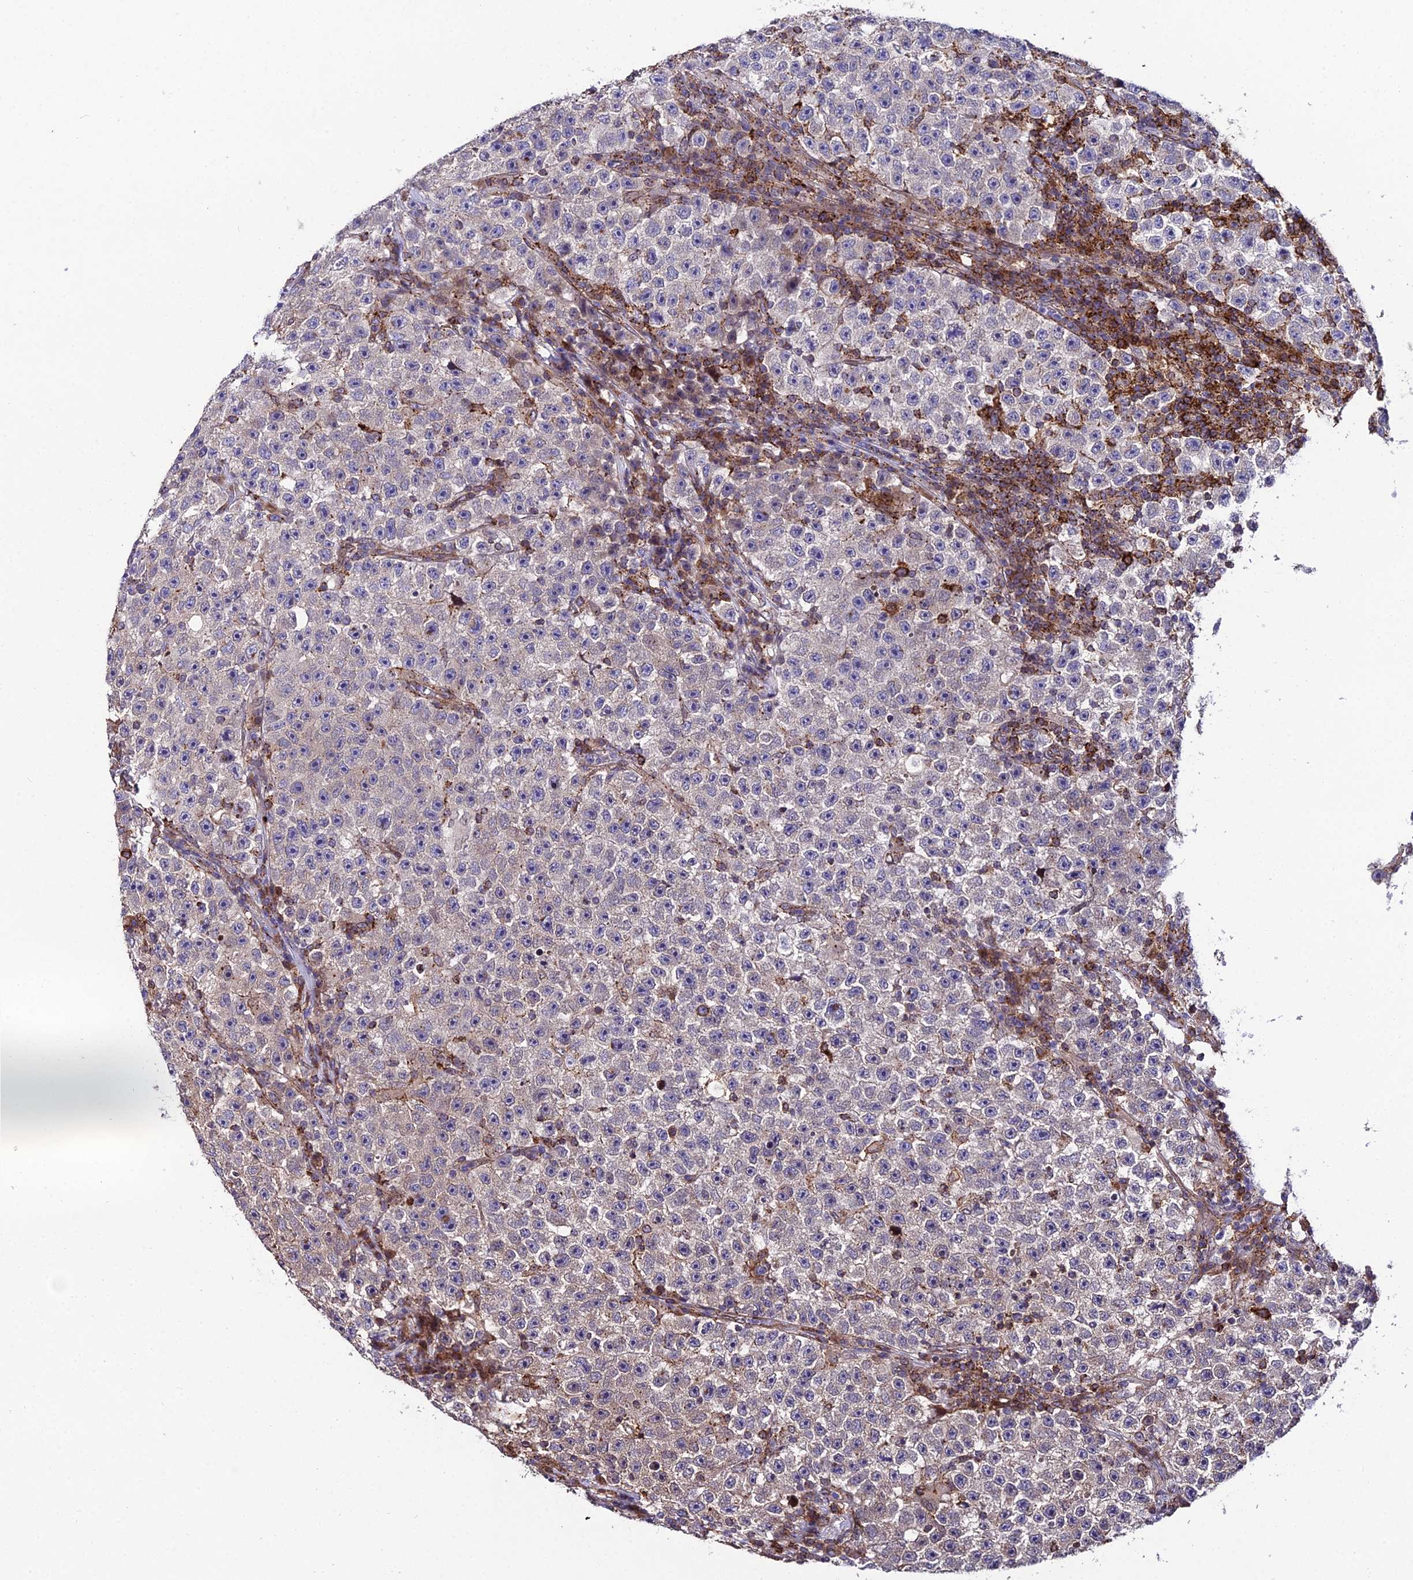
{"staining": {"intensity": "weak", "quantity": "<25%", "location": "cytoplasmic/membranous"}, "tissue": "testis cancer", "cell_type": "Tumor cells", "image_type": "cancer", "snomed": [{"axis": "morphology", "description": "Seminoma, NOS"}, {"axis": "topography", "description": "Testis"}], "caption": "An IHC histopathology image of testis cancer (seminoma) is shown. There is no staining in tumor cells of testis cancer (seminoma).", "gene": "DDX19A", "patient": {"sex": "male", "age": 22}}